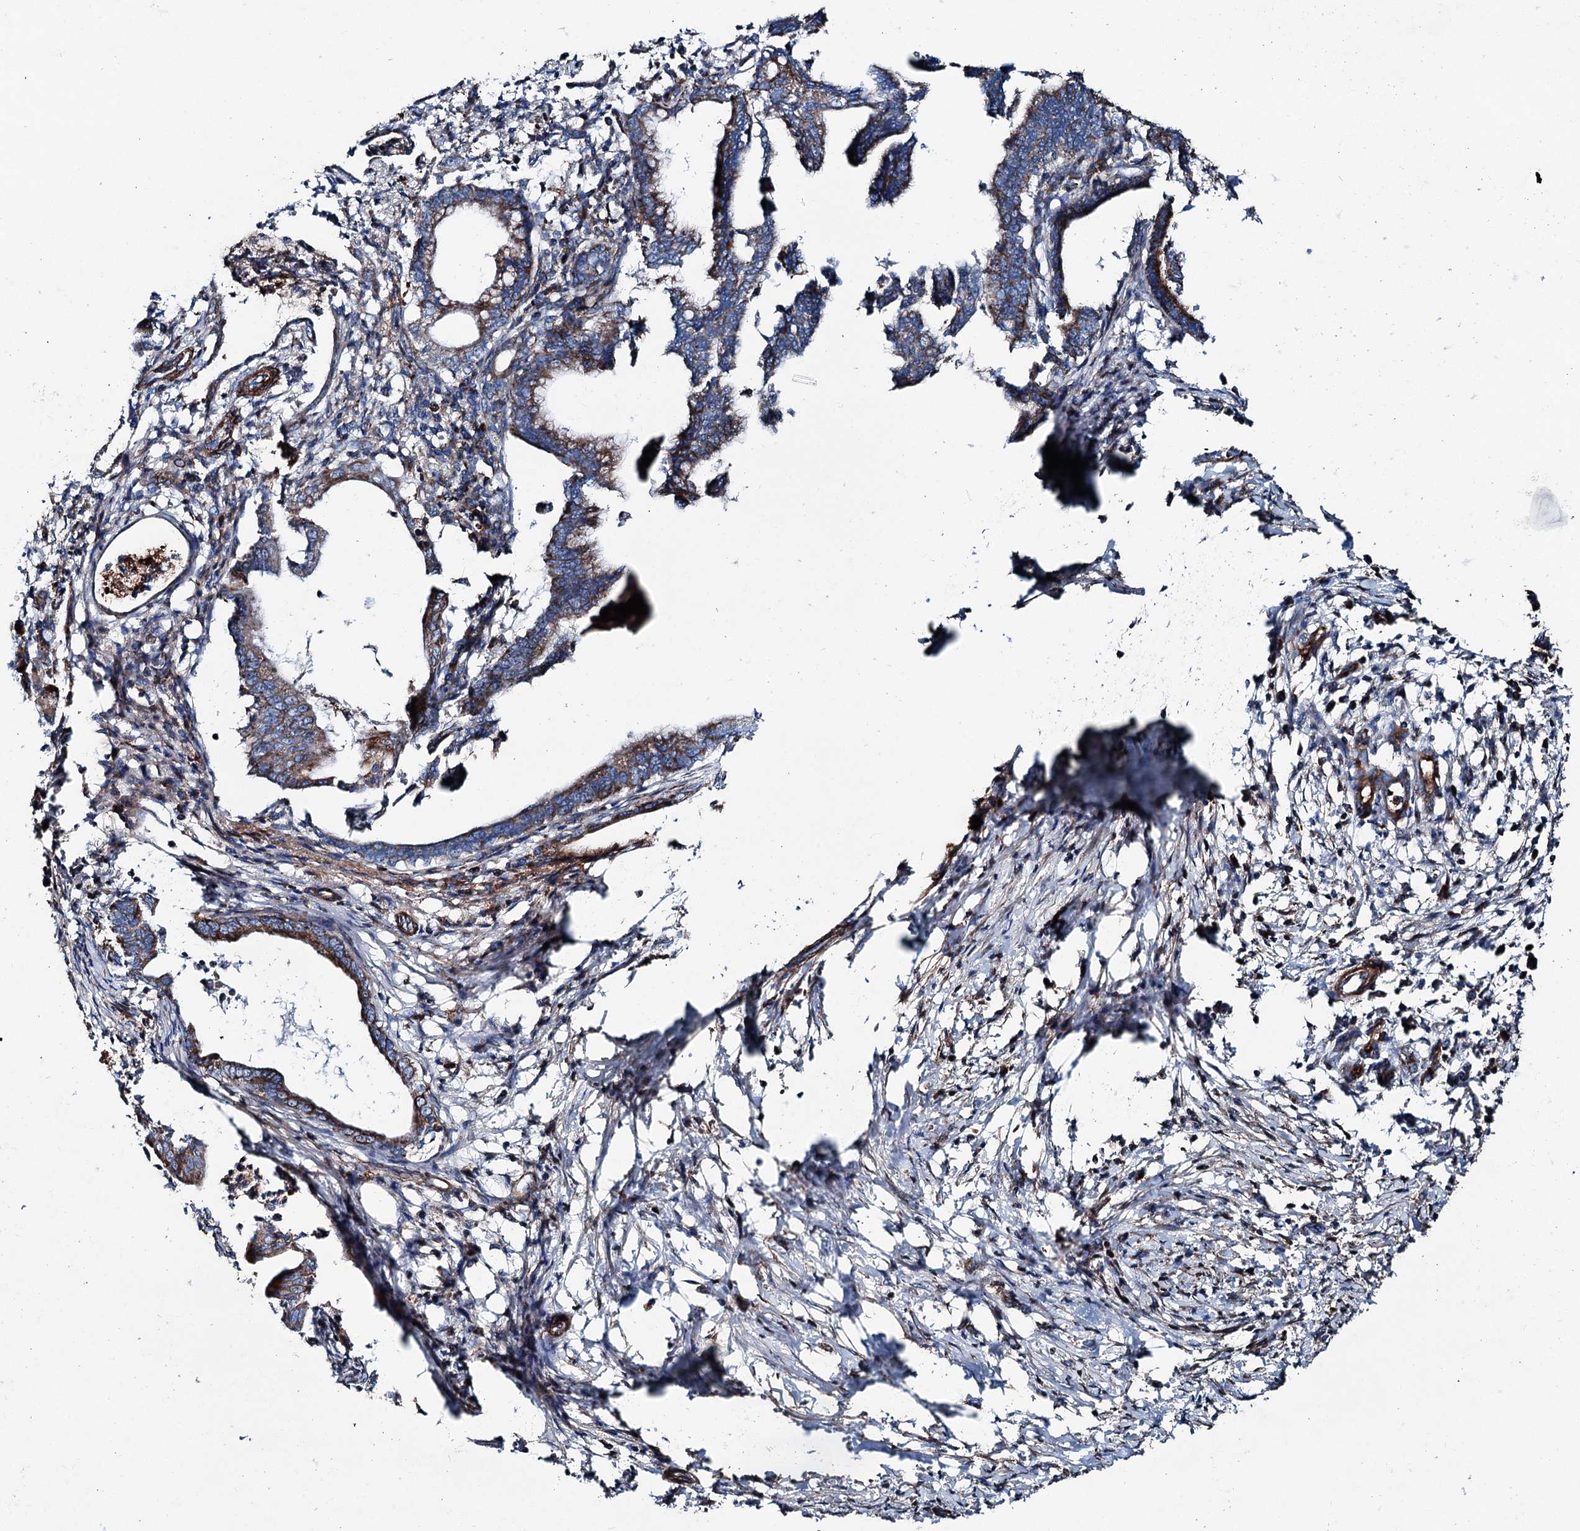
{"staining": {"intensity": "moderate", "quantity": ">75%", "location": "cytoplasmic/membranous"}, "tissue": "pancreatic cancer", "cell_type": "Tumor cells", "image_type": "cancer", "snomed": [{"axis": "morphology", "description": "Adenocarcinoma, NOS"}, {"axis": "topography", "description": "Pancreas"}], "caption": "Protein analysis of pancreatic cancer tissue displays moderate cytoplasmic/membranous positivity in approximately >75% of tumor cells. The staining was performed using DAB (3,3'-diaminobenzidine) to visualize the protein expression in brown, while the nuclei were stained in blue with hematoxylin (Magnification: 20x).", "gene": "DDIAS", "patient": {"sex": "female", "age": 55}}